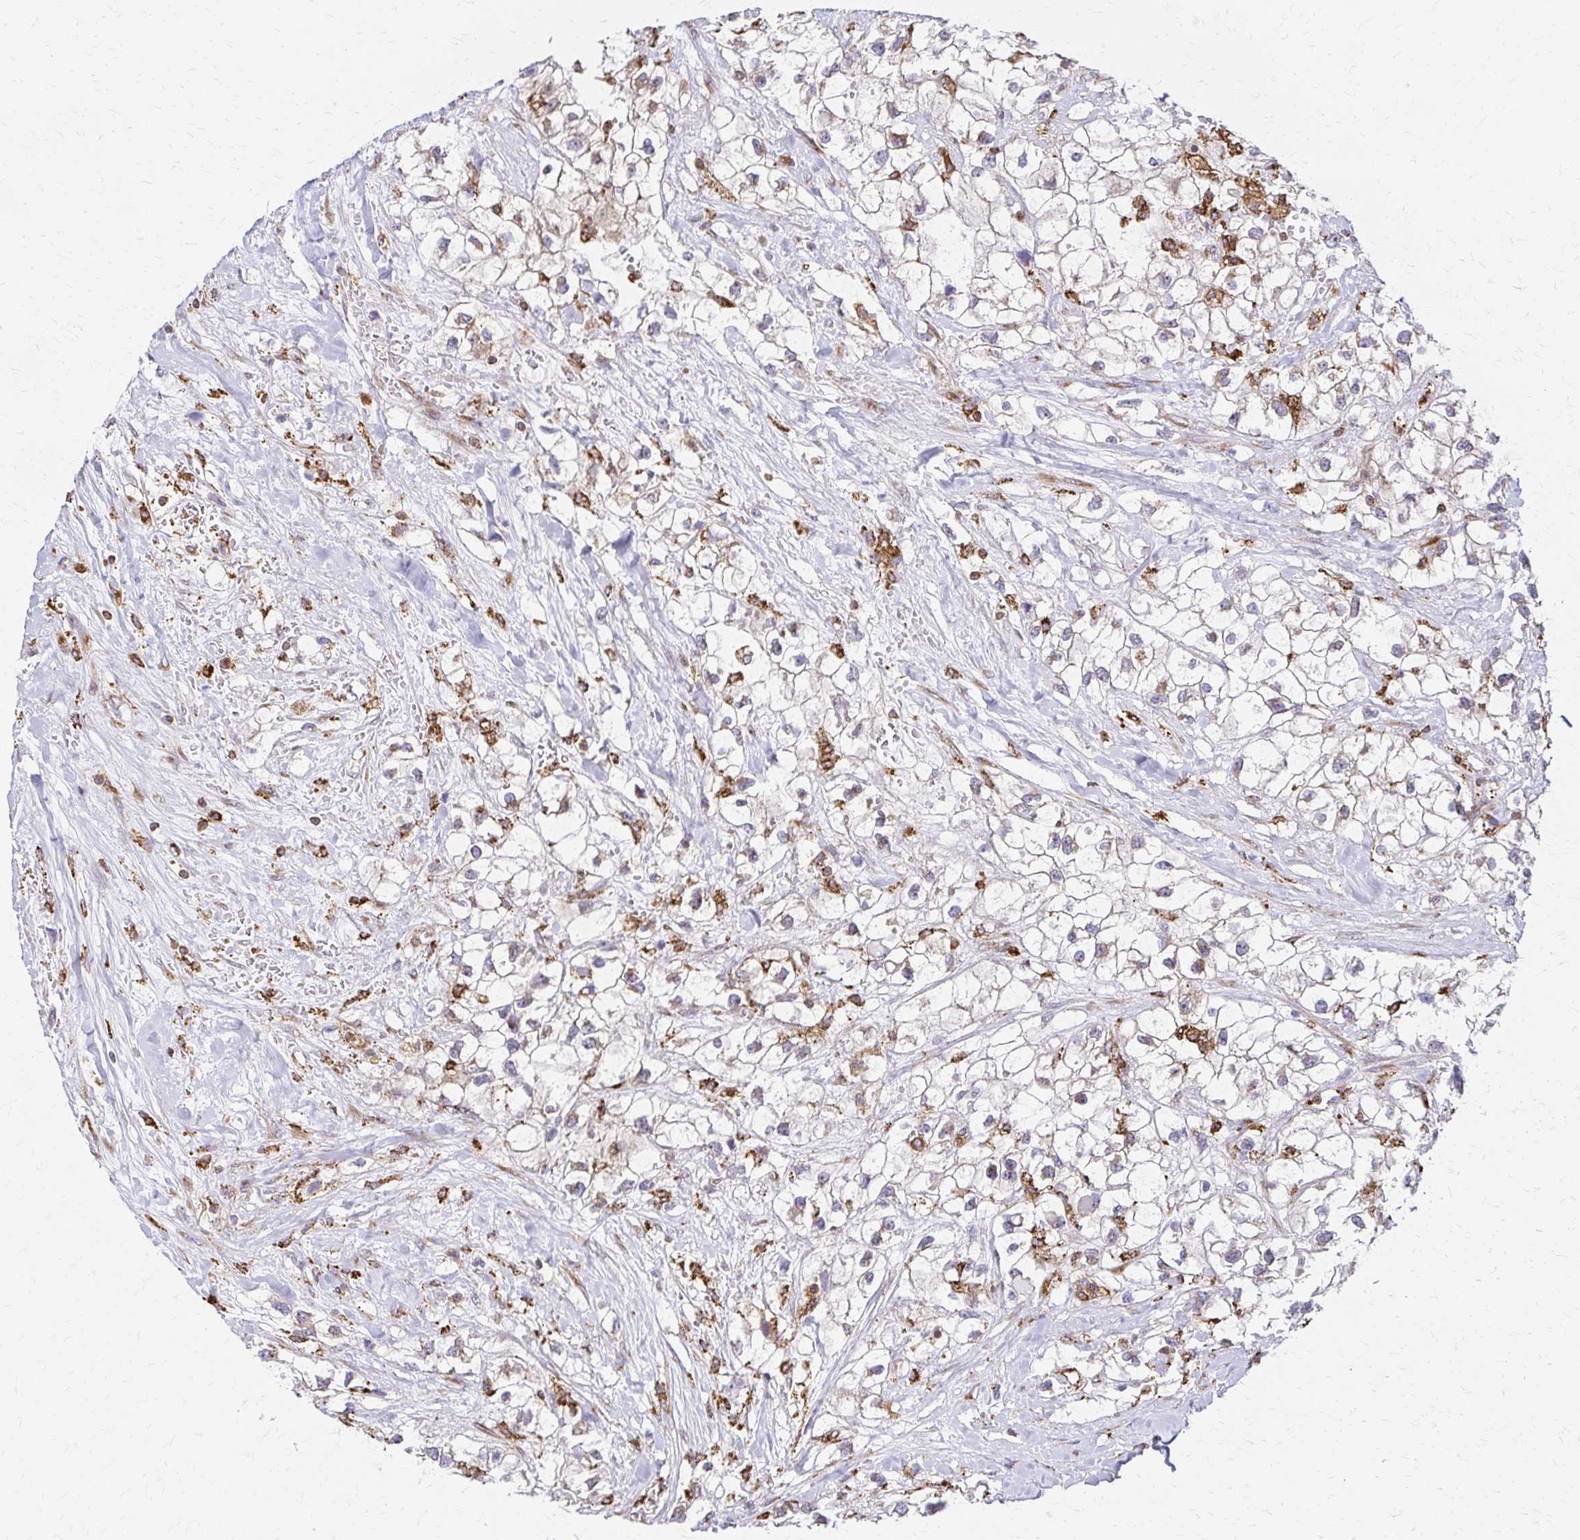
{"staining": {"intensity": "moderate", "quantity": "<25%", "location": "cytoplasmic/membranous"}, "tissue": "renal cancer", "cell_type": "Tumor cells", "image_type": "cancer", "snomed": [{"axis": "morphology", "description": "Adenocarcinoma, NOS"}, {"axis": "topography", "description": "Kidney"}], "caption": "Immunohistochemical staining of adenocarcinoma (renal) reveals low levels of moderate cytoplasmic/membranous protein positivity in approximately <25% of tumor cells.", "gene": "WASF2", "patient": {"sex": "male", "age": 59}}